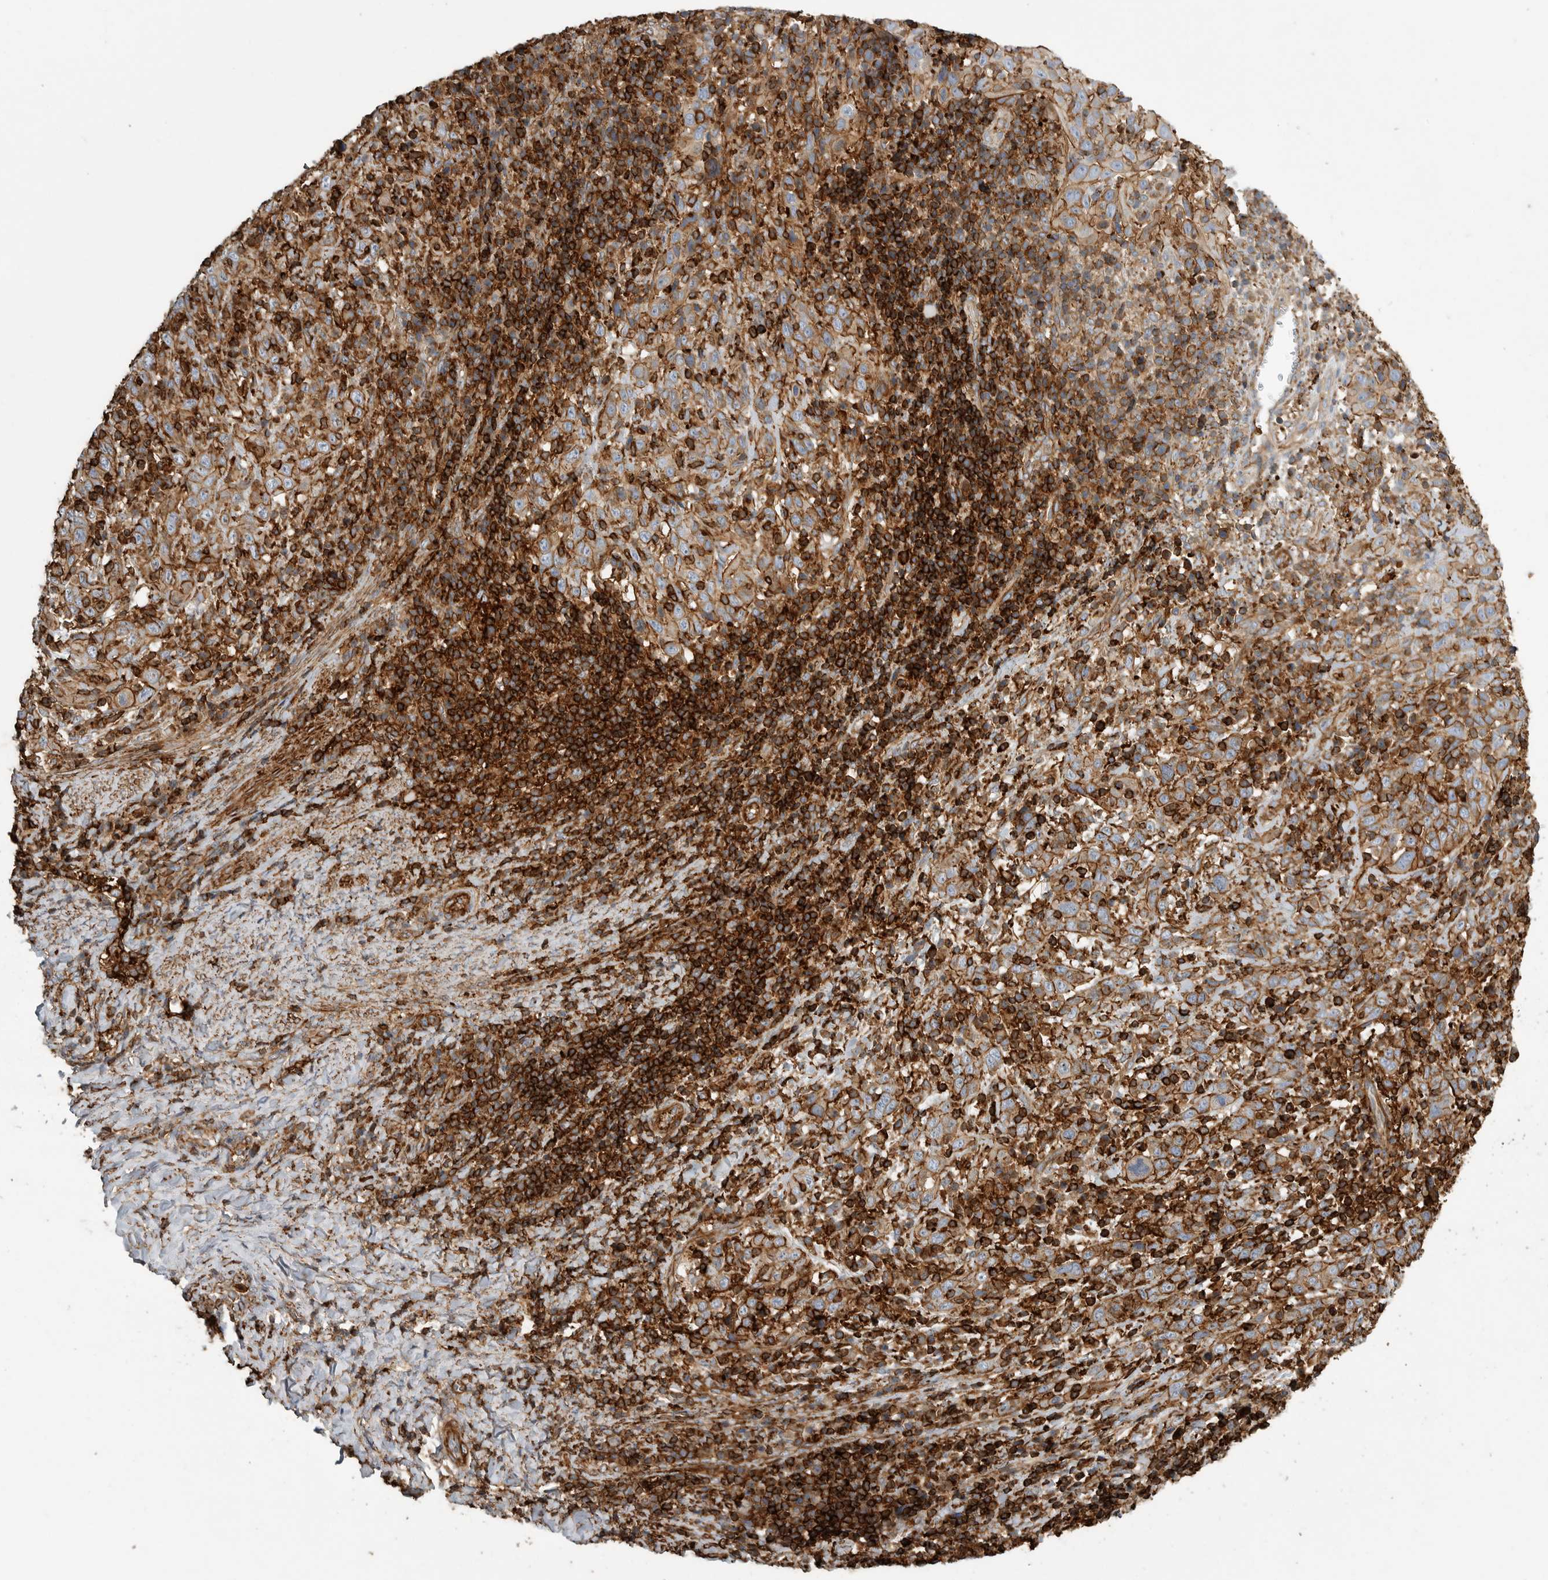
{"staining": {"intensity": "moderate", "quantity": ">75%", "location": "cytoplasmic/membranous"}, "tissue": "cervical cancer", "cell_type": "Tumor cells", "image_type": "cancer", "snomed": [{"axis": "morphology", "description": "Squamous cell carcinoma, NOS"}, {"axis": "topography", "description": "Cervix"}], "caption": "Protein staining of squamous cell carcinoma (cervical) tissue exhibits moderate cytoplasmic/membranous expression in about >75% of tumor cells.", "gene": "GPER1", "patient": {"sex": "female", "age": 46}}